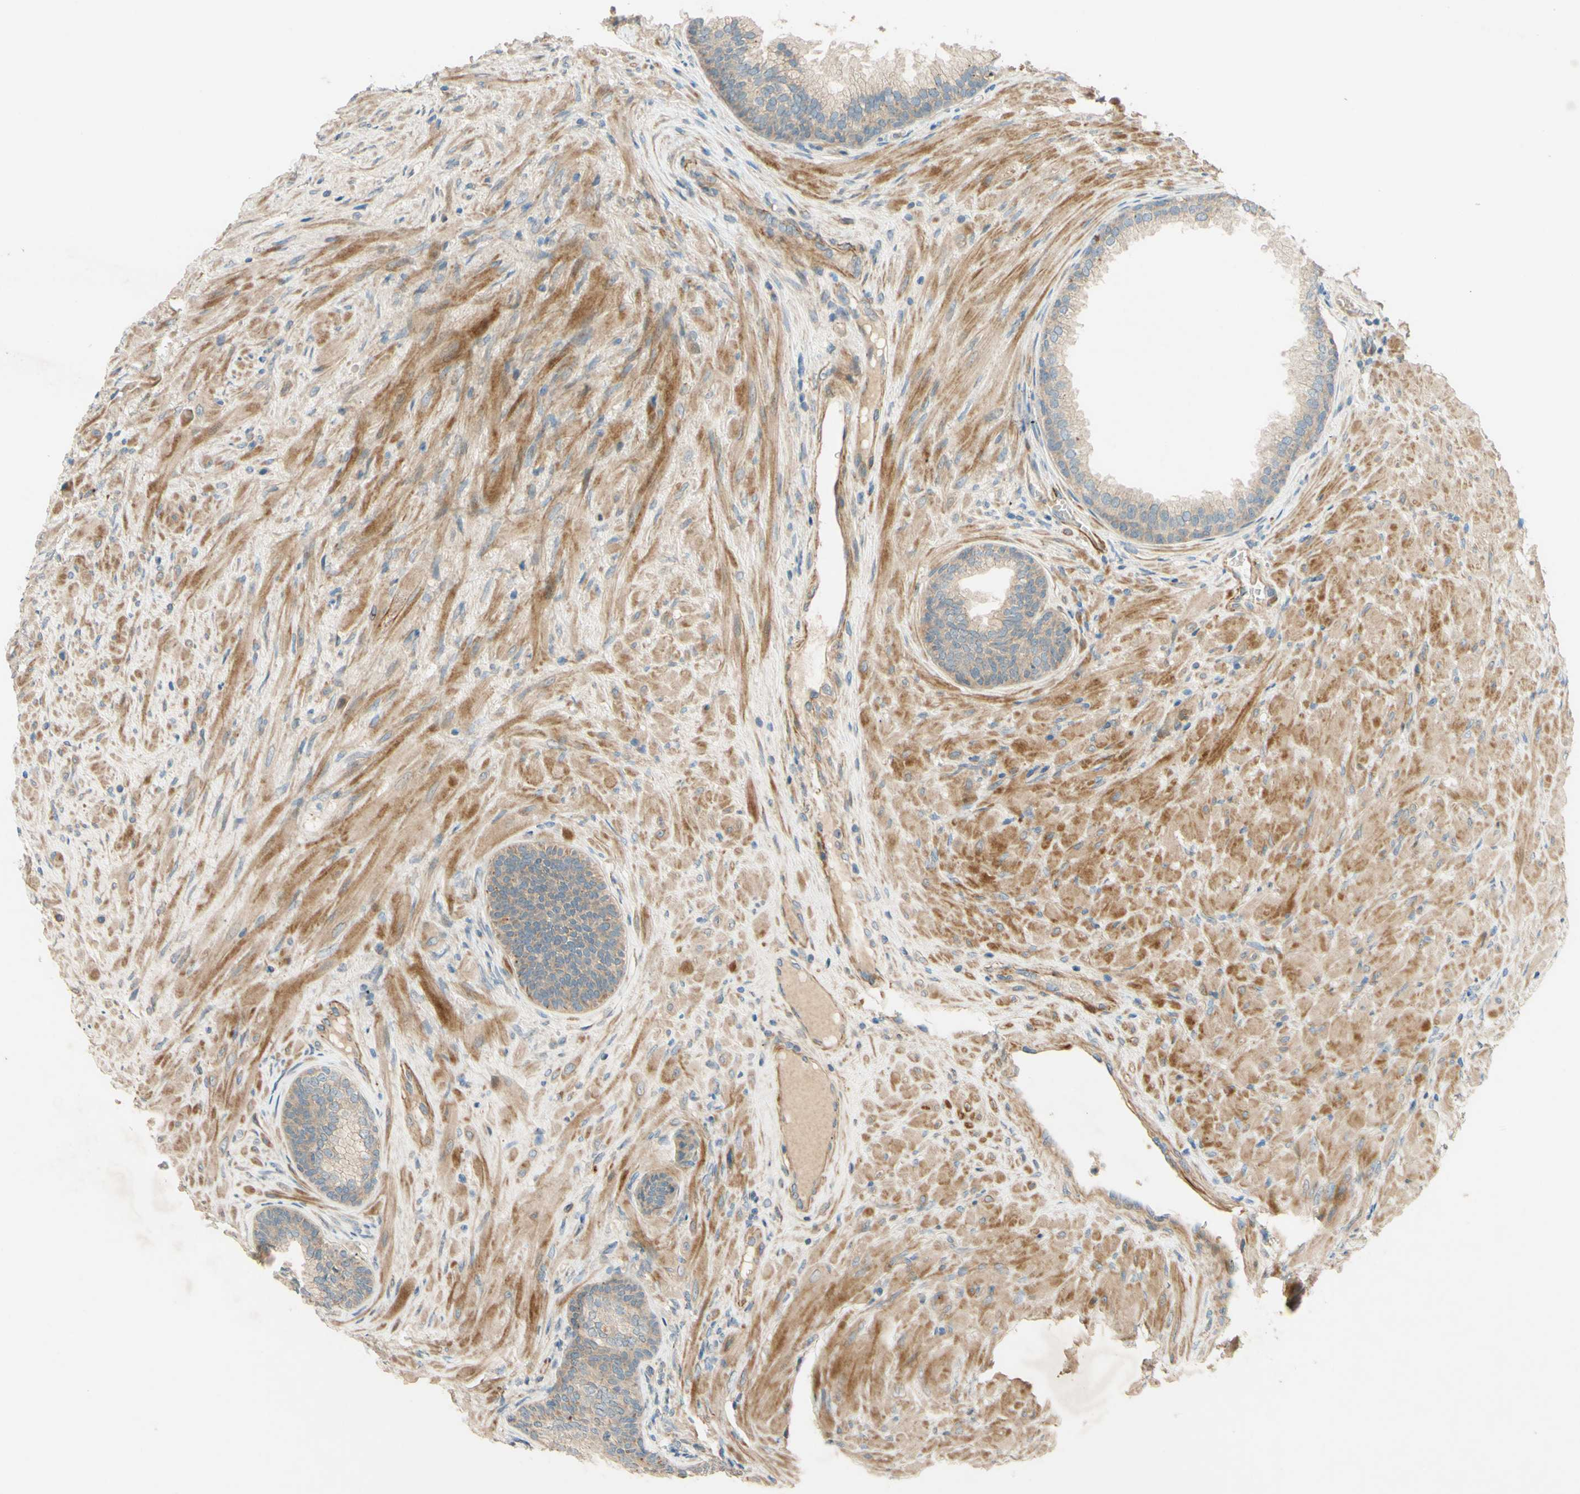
{"staining": {"intensity": "weak", "quantity": ">75%", "location": "cytoplasmic/membranous"}, "tissue": "prostate", "cell_type": "Glandular cells", "image_type": "normal", "snomed": [{"axis": "morphology", "description": "Normal tissue, NOS"}, {"axis": "topography", "description": "Prostate"}], "caption": "An immunohistochemistry image of benign tissue is shown. Protein staining in brown labels weak cytoplasmic/membranous positivity in prostate within glandular cells. Nuclei are stained in blue.", "gene": "ADAM17", "patient": {"sex": "male", "age": 76}}